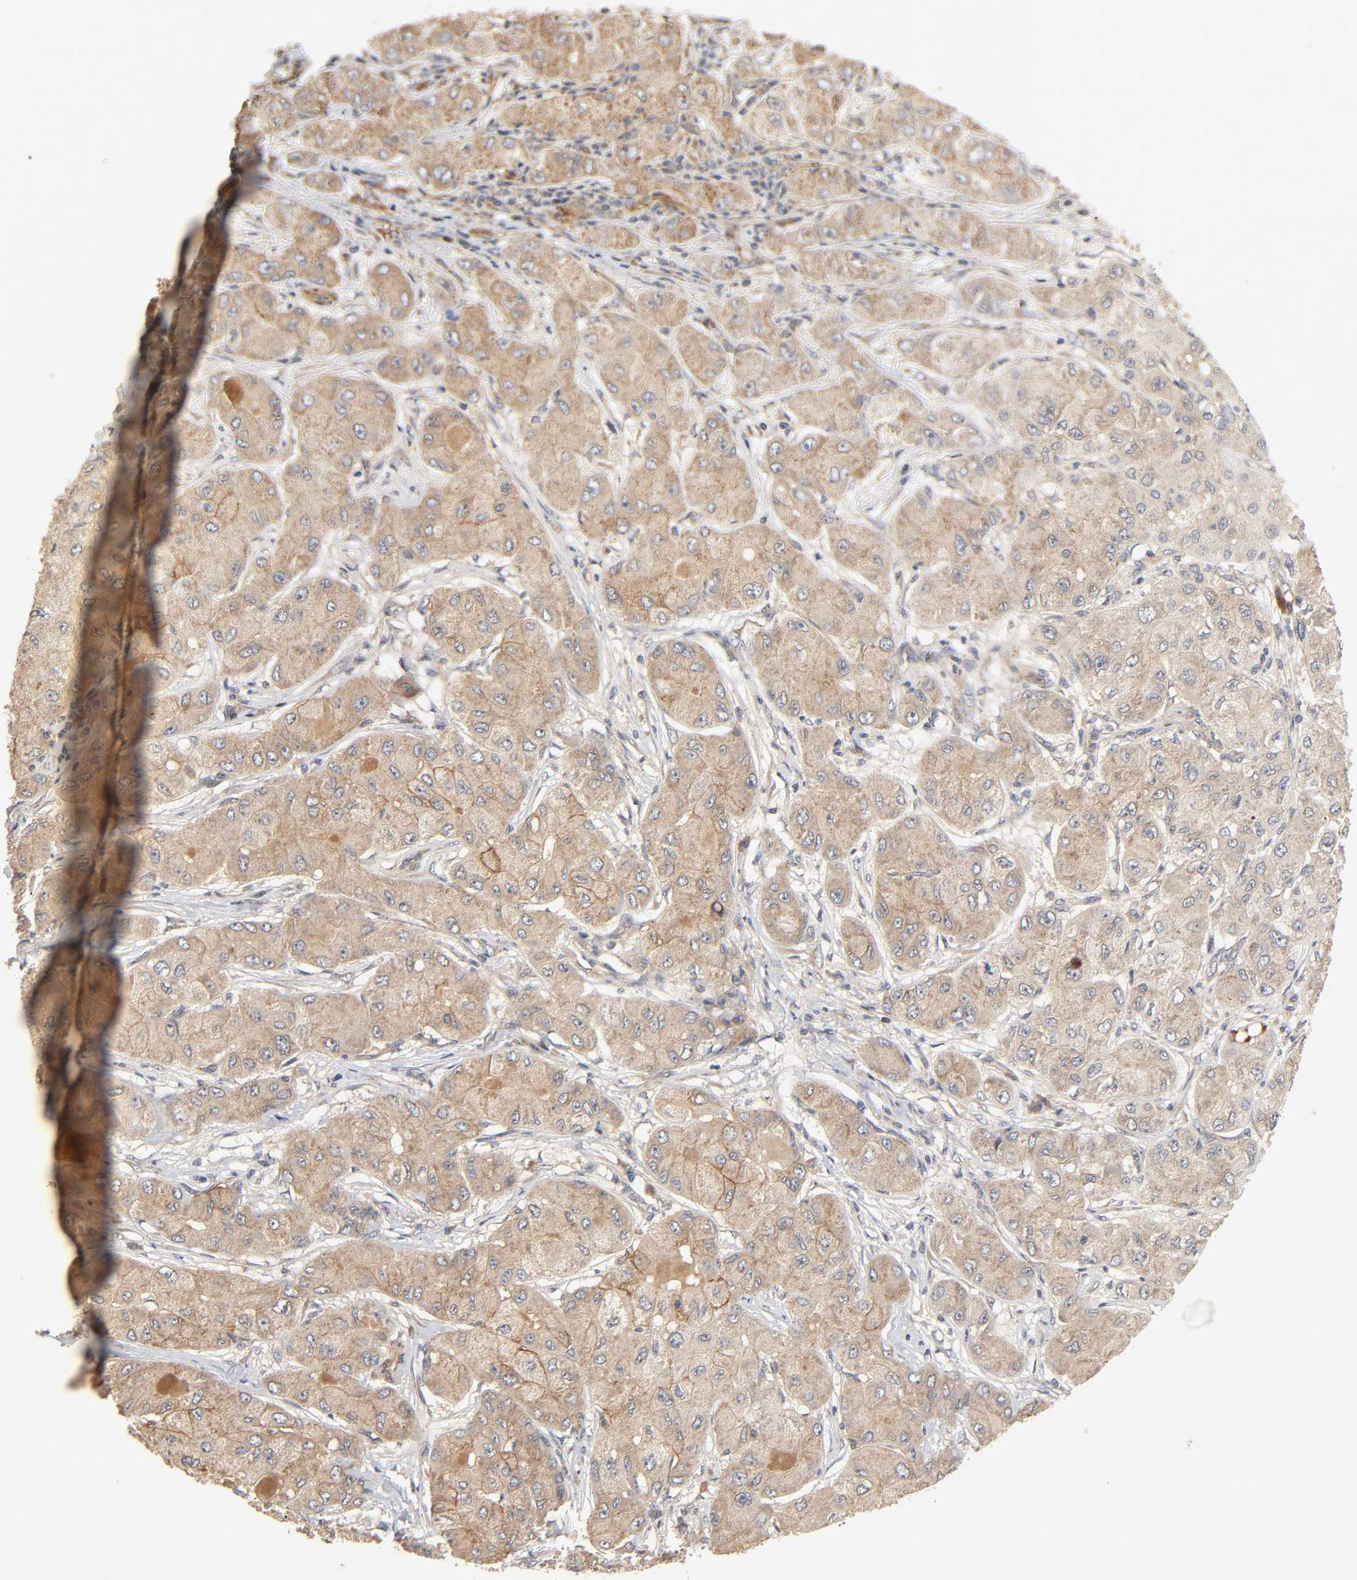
{"staining": {"intensity": "moderate", "quantity": ">75%", "location": "cytoplasmic/membranous"}, "tissue": "liver cancer", "cell_type": "Tumor cells", "image_type": "cancer", "snomed": [{"axis": "morphology", "description": "Carcinoma, Hepatocellular, NOS"}, {"axis": "topography", "description": "Liver"}], "caption": "This is an image of immunohistochemistry (IHC) staining of liver cancer (hepatocellular carcinoma), which shows moderate staining in the cytoplasmic/membranous of tumor cells.", "gene": "NEMF", "patient": {"sex": "male", "age": 80}}